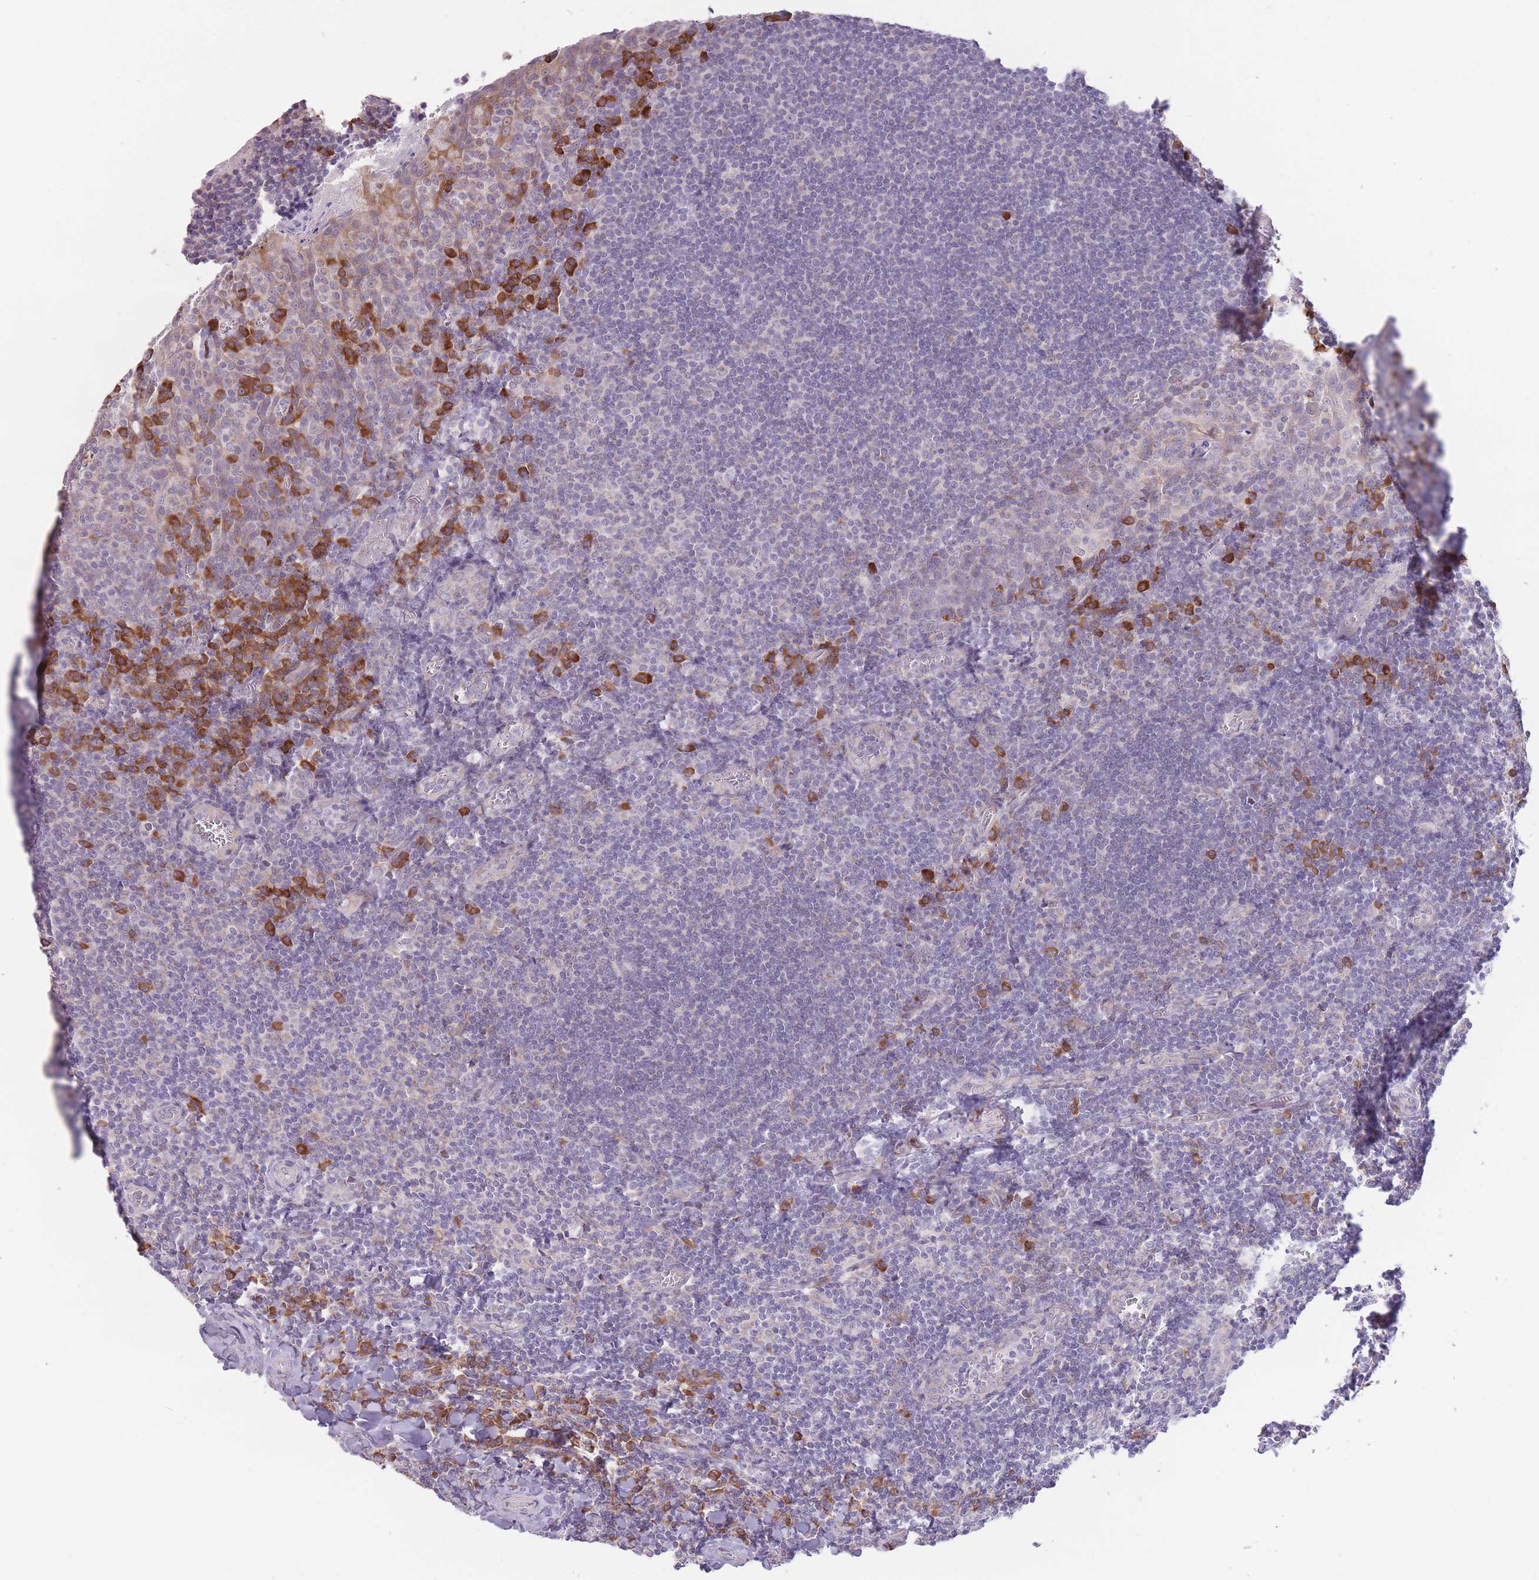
{"staining": {"intensity": "strong", "quantity": "<25%", "location": "cytoplasmic/membranous"}, "tissue": "tonsil", "cell_type": "Germinal center cells", "image_type": "normal", "snomed": [{"axis": "morphology", "description": "Normal tissue, NOS"}, {"axis": "topography", "description": "Tonsil"}], "caption": "Unremarkable tonsil reveals strong cytoplasmic/membranous expression in about <25% of germinal center cells.", "gene": "TRAPPC5", "patient": {"sex": "male", "age": 27}}